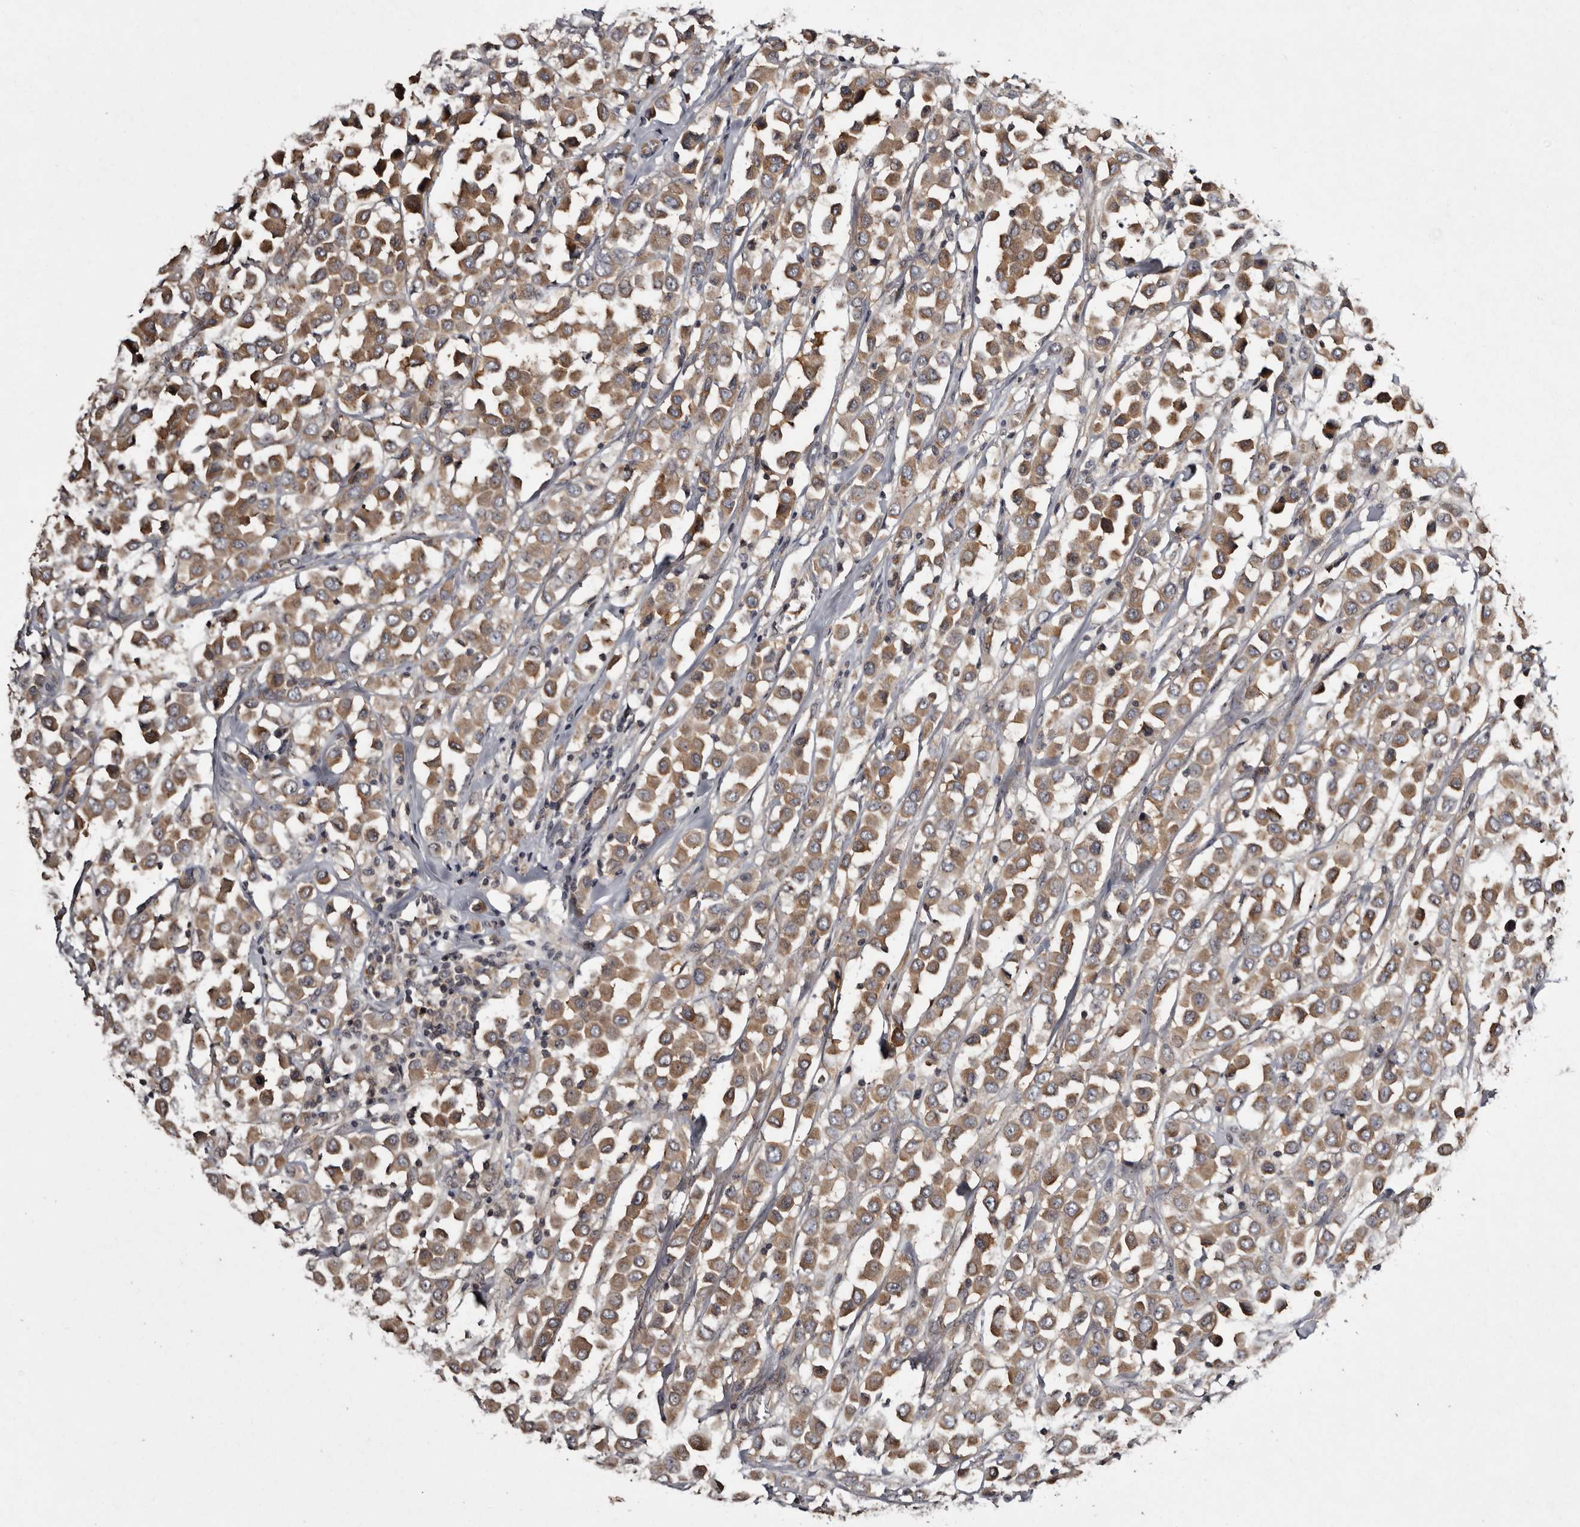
{"staining": {"intensity": "moderate", "quantity": ">75%", "location": "cytoplasmic/membranous"}, "tissue": "breast cancer", "cell_type": "Tumor cells", "image_type": "cancer", "snomed": [{"axis": "morphology", "description": "Duct carcinoma"}, {"axis": "topography", "description": "Breast"}], "caption": "The immunohistochemical stain shows moderate cytoplasmic/membranous positivity in tumor cells of breast infiltrating ductal carcinoma tissue.", "gene": "DARS1", "patient": {"sex": "female", "age": 61}}